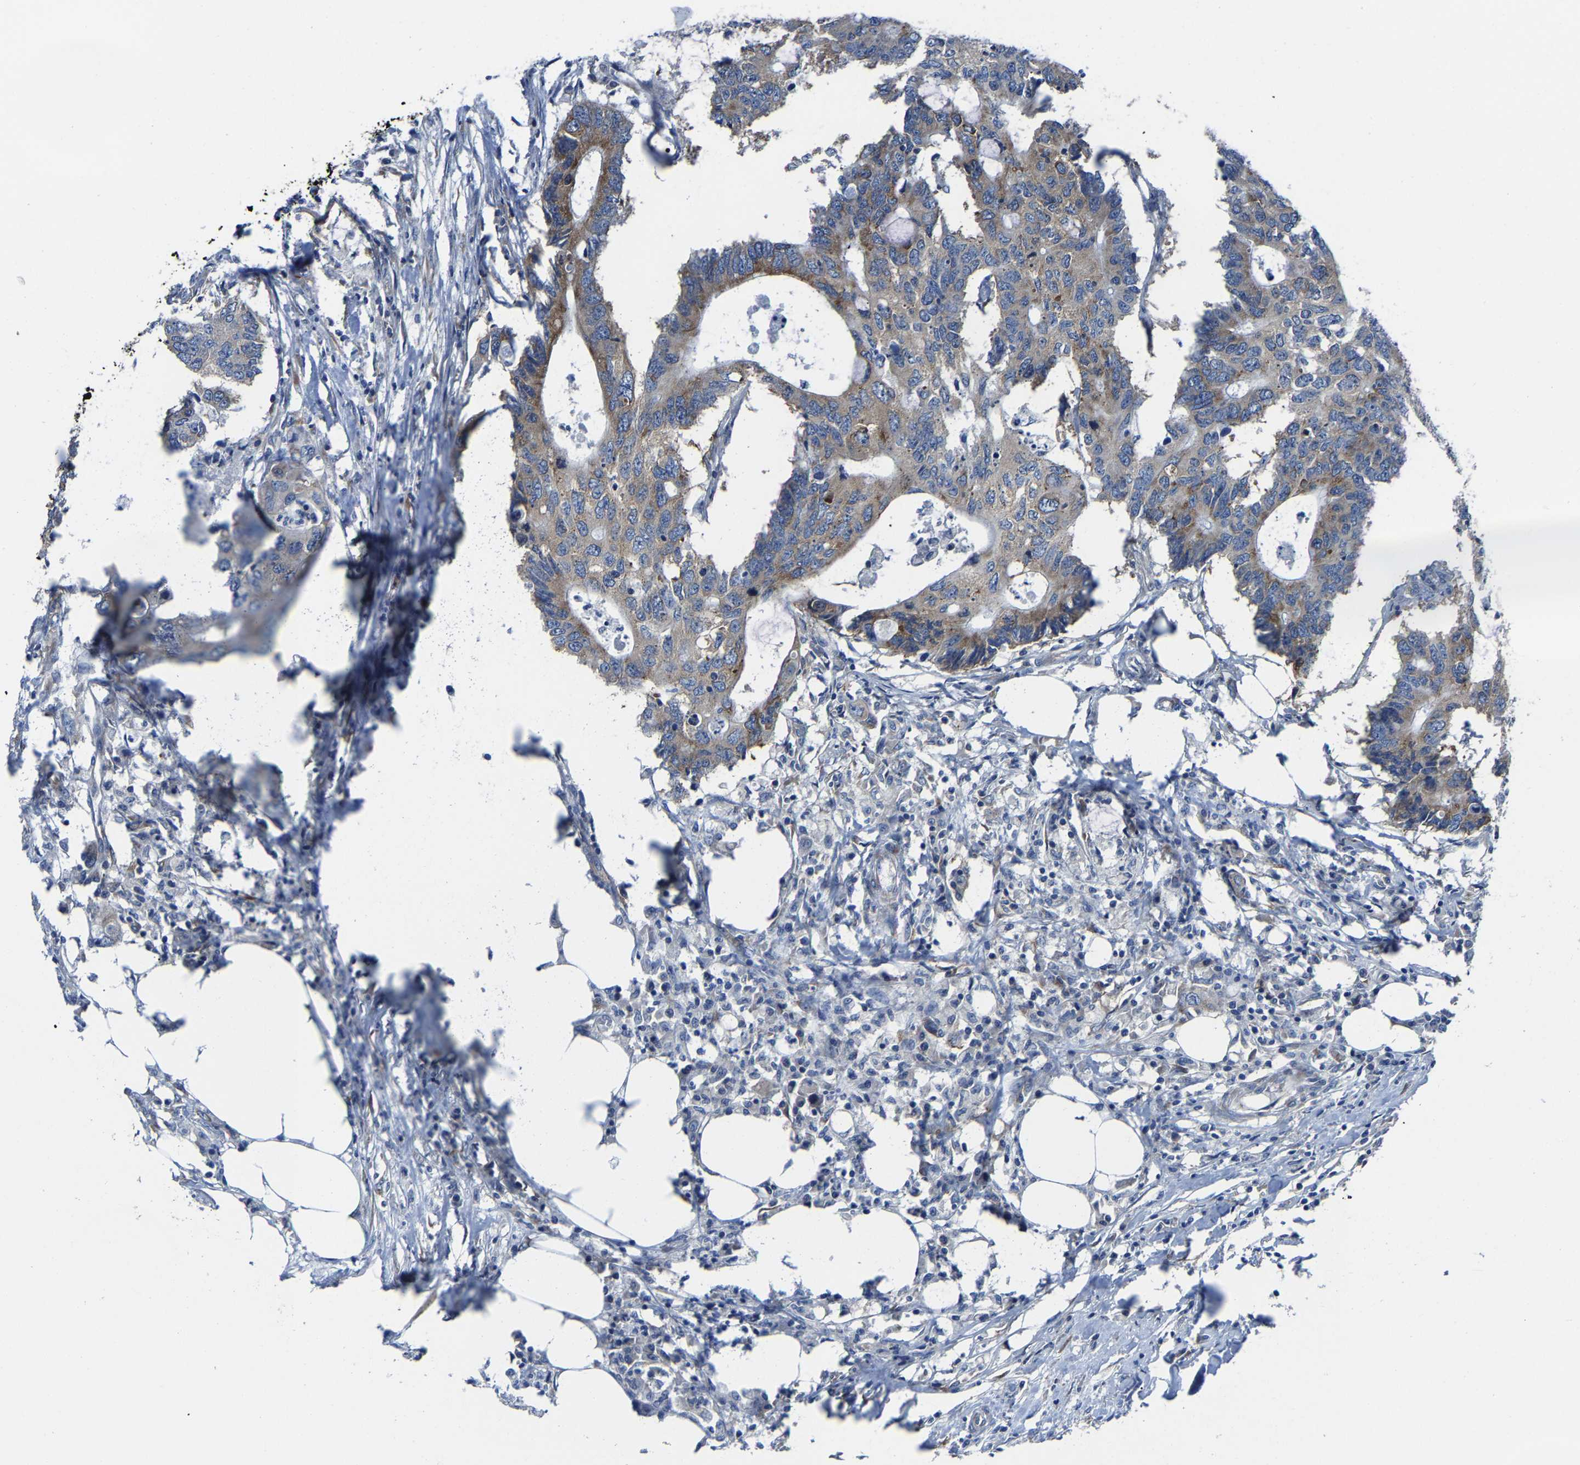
{"staining": {"intensity": "moderate", "quantity": "<25%", "location": "cytoplasmic/membranous"}, "tissue": "colorectal cancer", "cell_type": "Tumor cells", "image_type": "cancer", "snomed": [{"axis": "morphology", "description": "Adenocarcinoma, NOS"}, {"axis": "topography", "description": "Colon"}], "caption": "This micrograph reveals immunohistochemistry (IHC) staining of adenocarcinoma (colorectal), with low moderate cytoplasmic/membranous positivity in approximately <25% of tumor cells.", "gene": "G3BP2", "patient": {"sex": "male", "age": 71}}